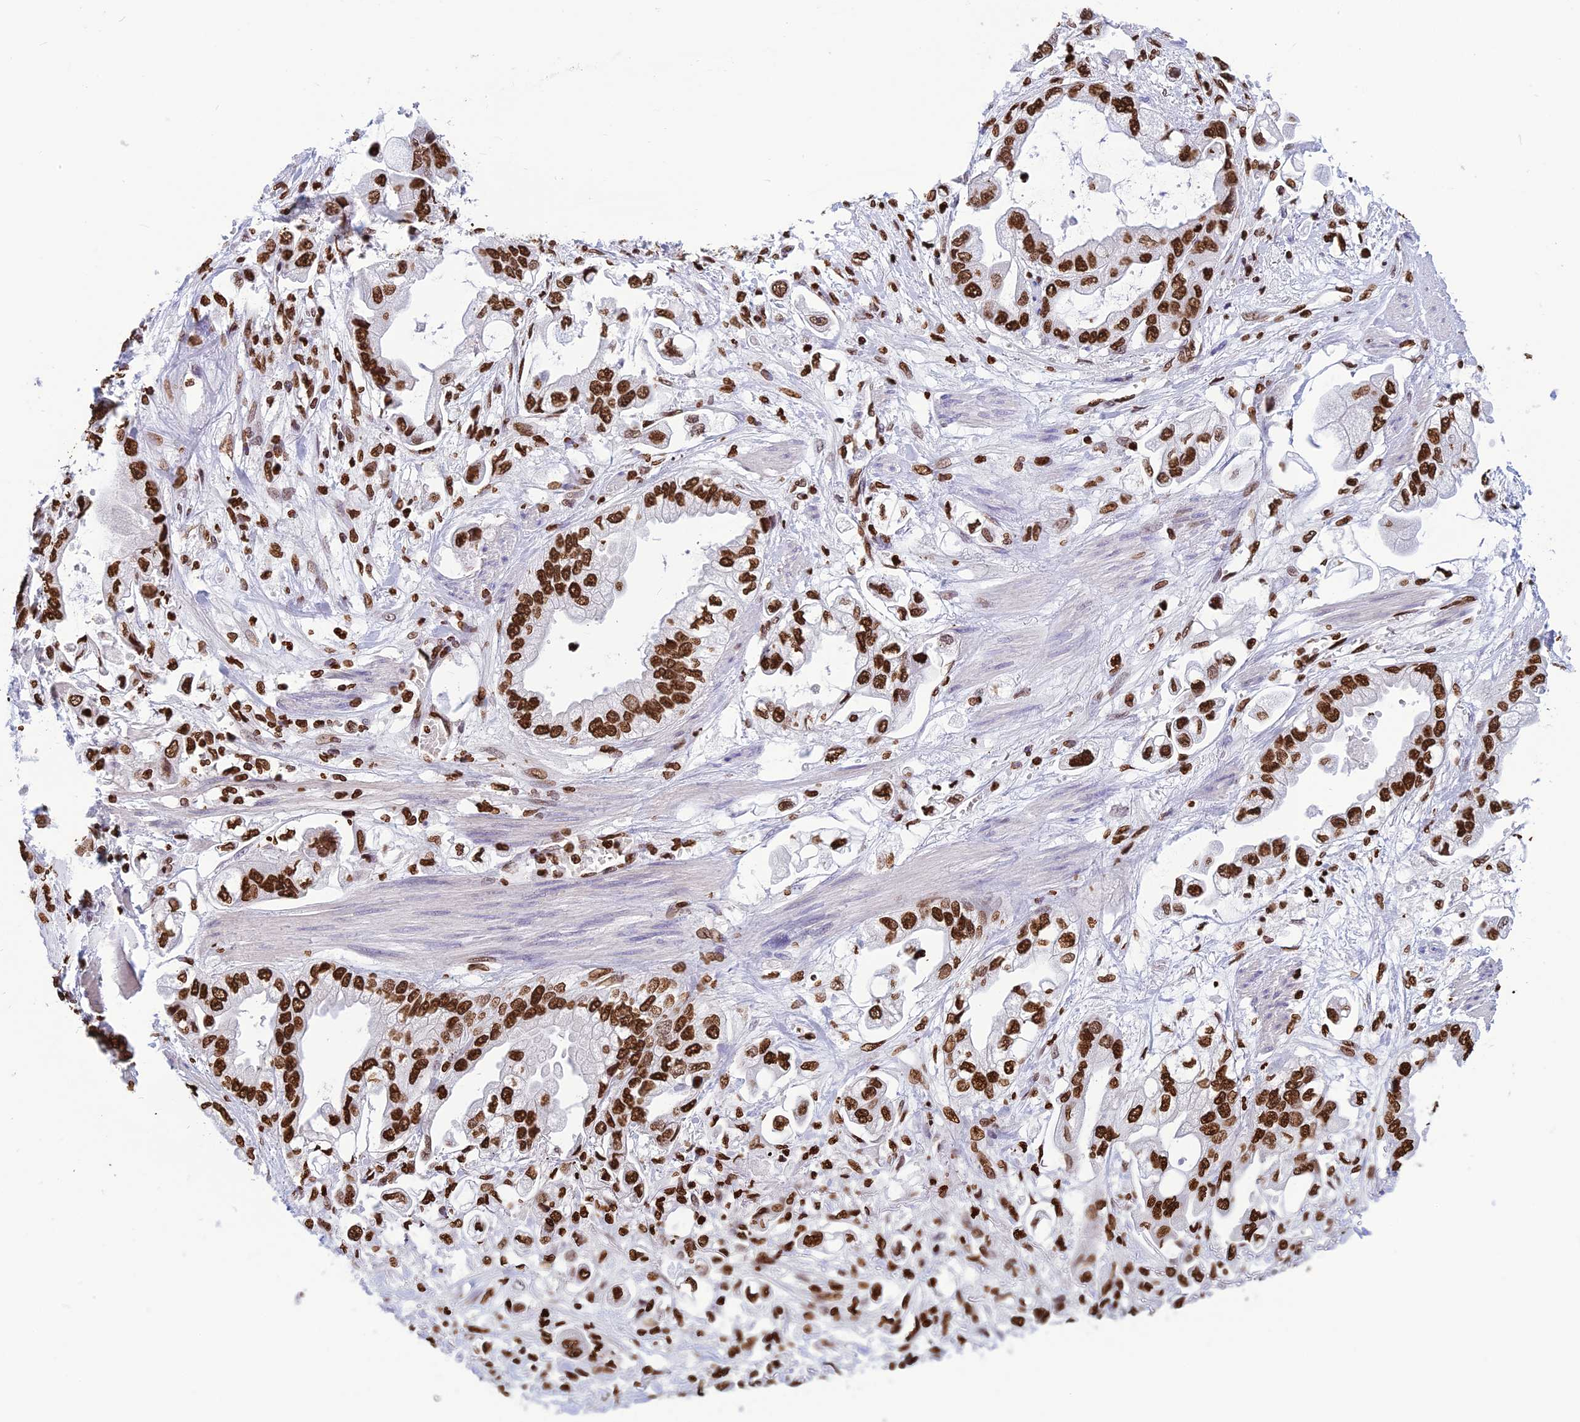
{"staining": {"intensity": "strong", "quantity": ">75%", "location": "nuclear"}, "tissue": "stomach cancer", "cell_type": "Tumor cells", "image_type": "cancer", "snomed": [{"axis": "morphology", "description": "Adenocarcinoma, NOS"}, {"axis": "topography", "description": "Stomach"}], "caption": "A histopathology image of stomach adenocarcinoma stained for a protein displays strong nuclear brown staining in tumor cells.", "gene": "AKAP17A", "patient": {"sex": "male", "age": 62}}